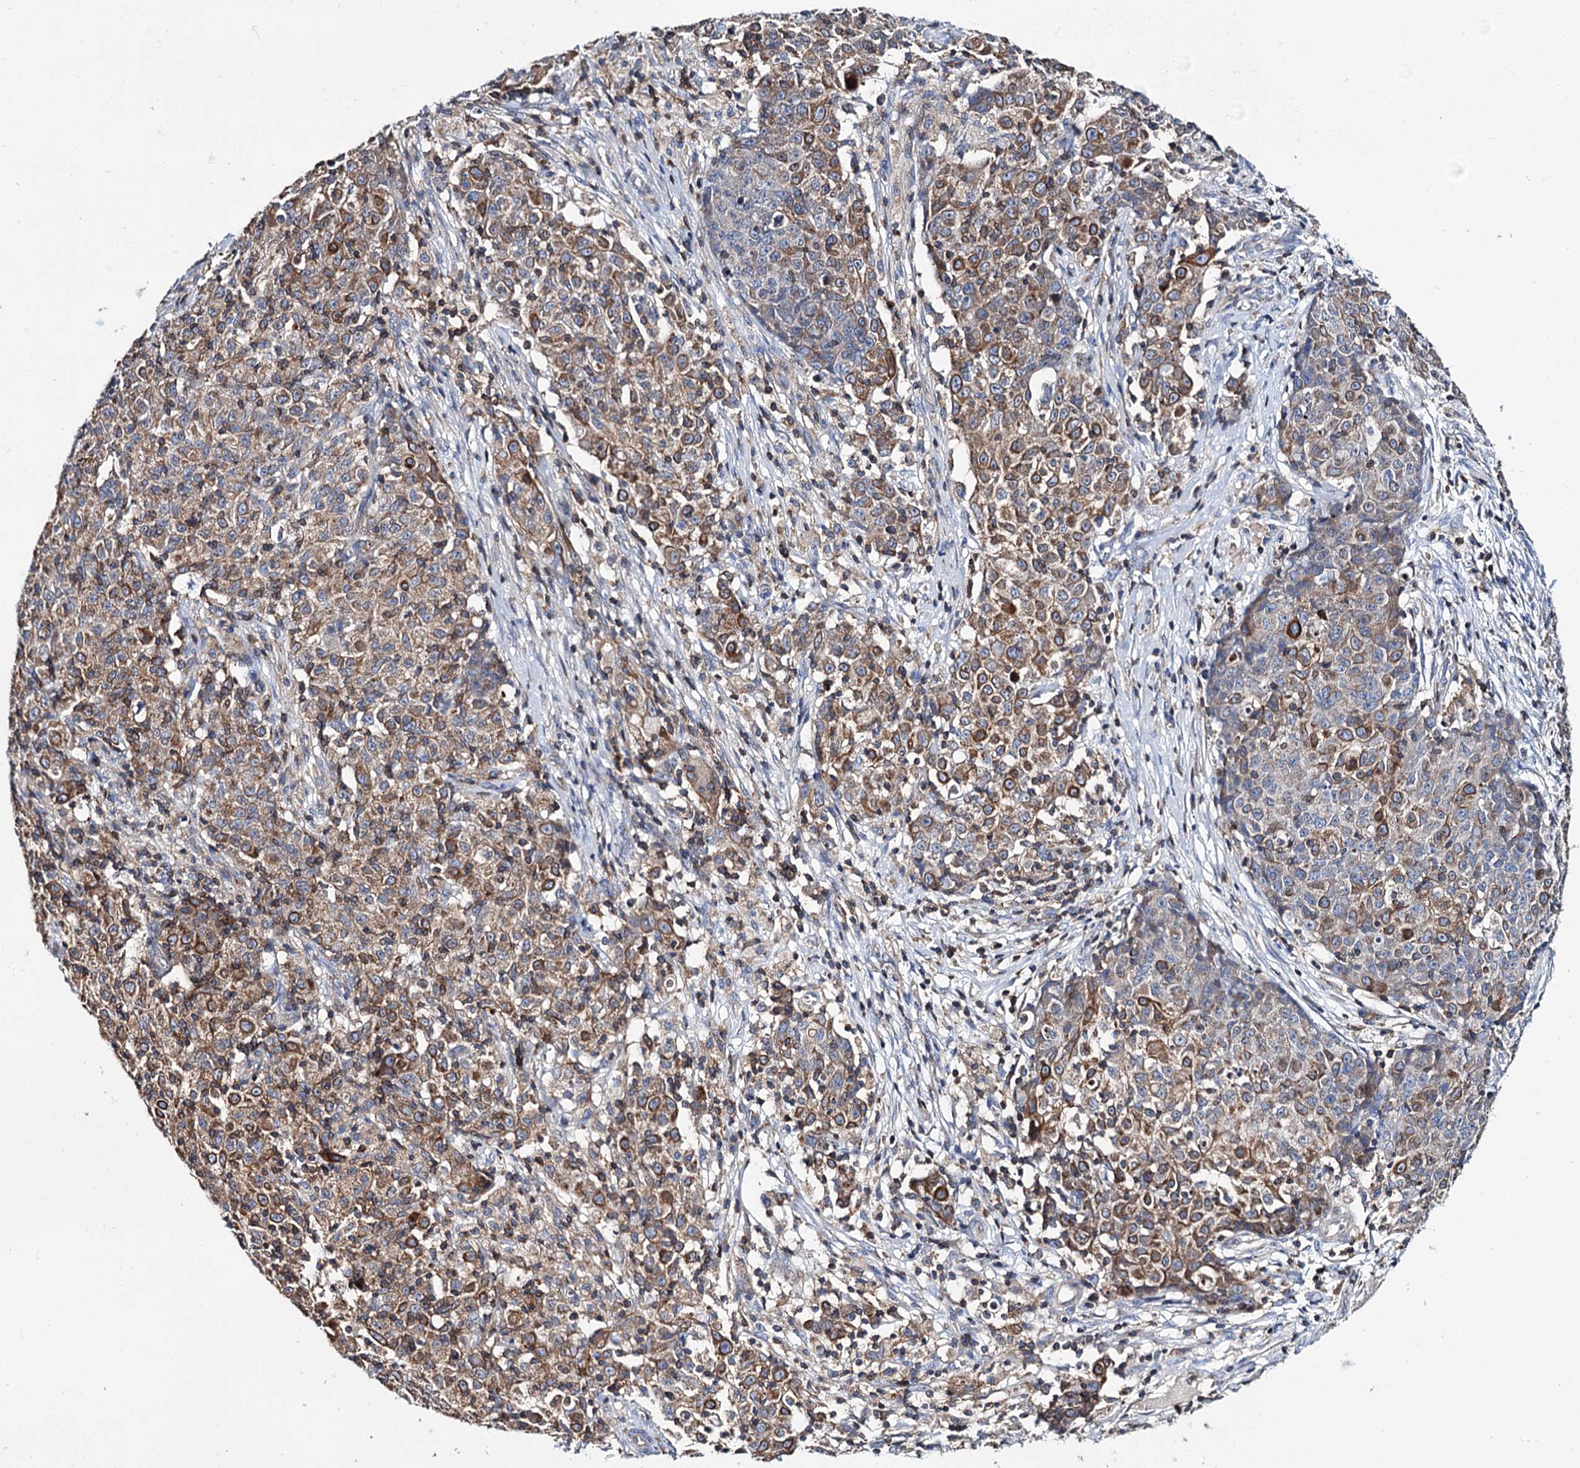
{"staining": {"intensity": "moderate", "quantity": ">75%", "location": "cytoplasmic/membranous"}, "tissue": "ovarian cancer", "cell_type": "Tumor cells", "image_type": "cancer", "snomed": [{"axis": "morphology", "description": "Carcinoma, endometroid"}, {"axis": "topography", "description": "Ovary"}], "caption": "Ovarian cancer tissue demonstrates moderate cytoplasmic/membranous positivity in about >75% of tumor cells", "gene": "UBASH3B", "patient": {"sex": "female", "age": 42}}